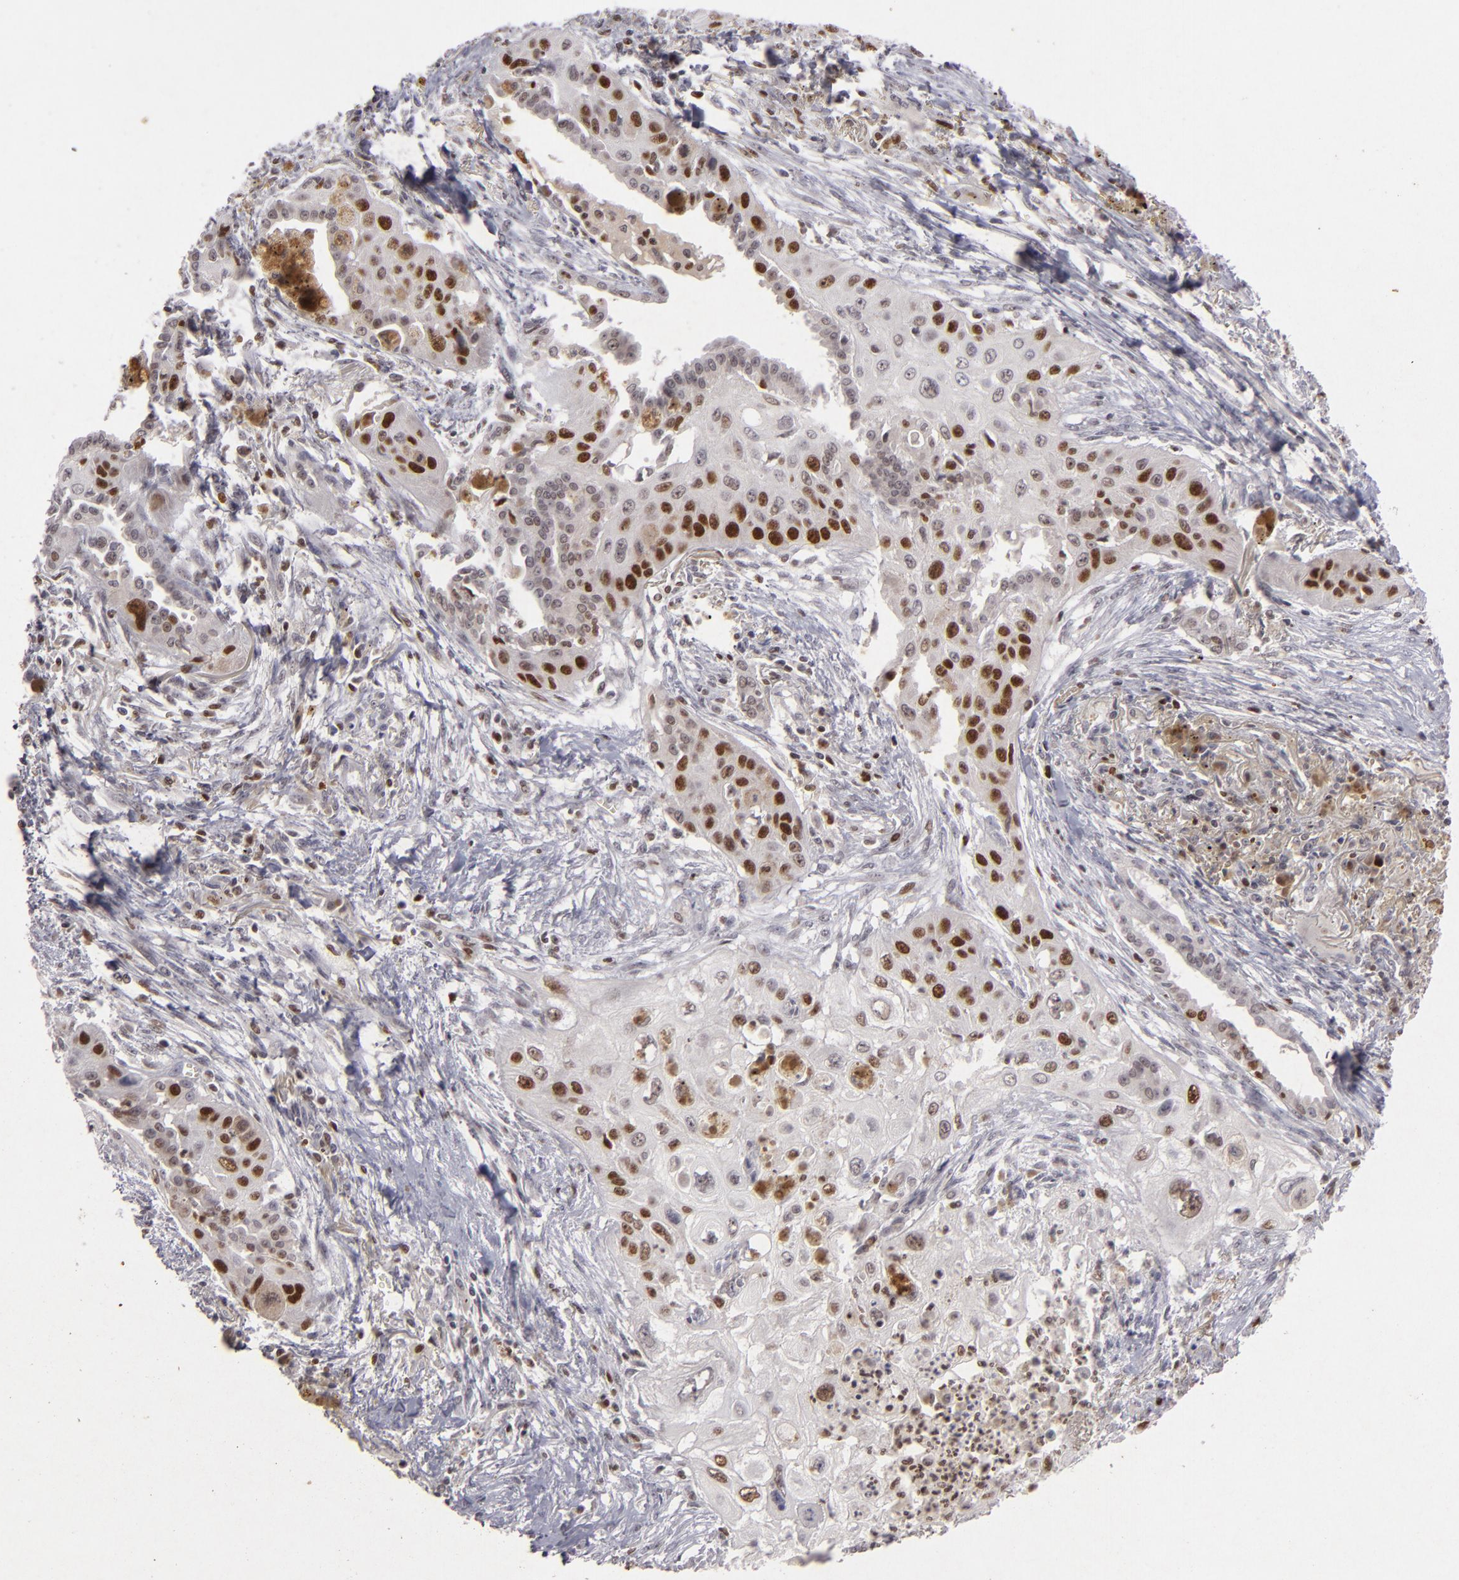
{"staining": {"intensity": "strong", "quantity": "25%-75%", "location": "nuclear"}, "tissue": "lung cancer", "cell_type": "Tumor cells", "image_type": "cancer", "snomed": [{"axis": "morphology", "description": "Squamous cell carcinoma, NOS"}, {"axis": "topography", "description": "Lung"}], "caption": "A photomicrograph of lung cancer stained for a protein demonstrates strong nuclear brown staining in tumor cells. (Stains: DAB (3,3'-diaminobenzidine) in brown, nuclei in blue, Microscopy: brightfield microscopy at high magnification).", "gene": "FEN1", "patient": {"sex": "male", "age": 71}}